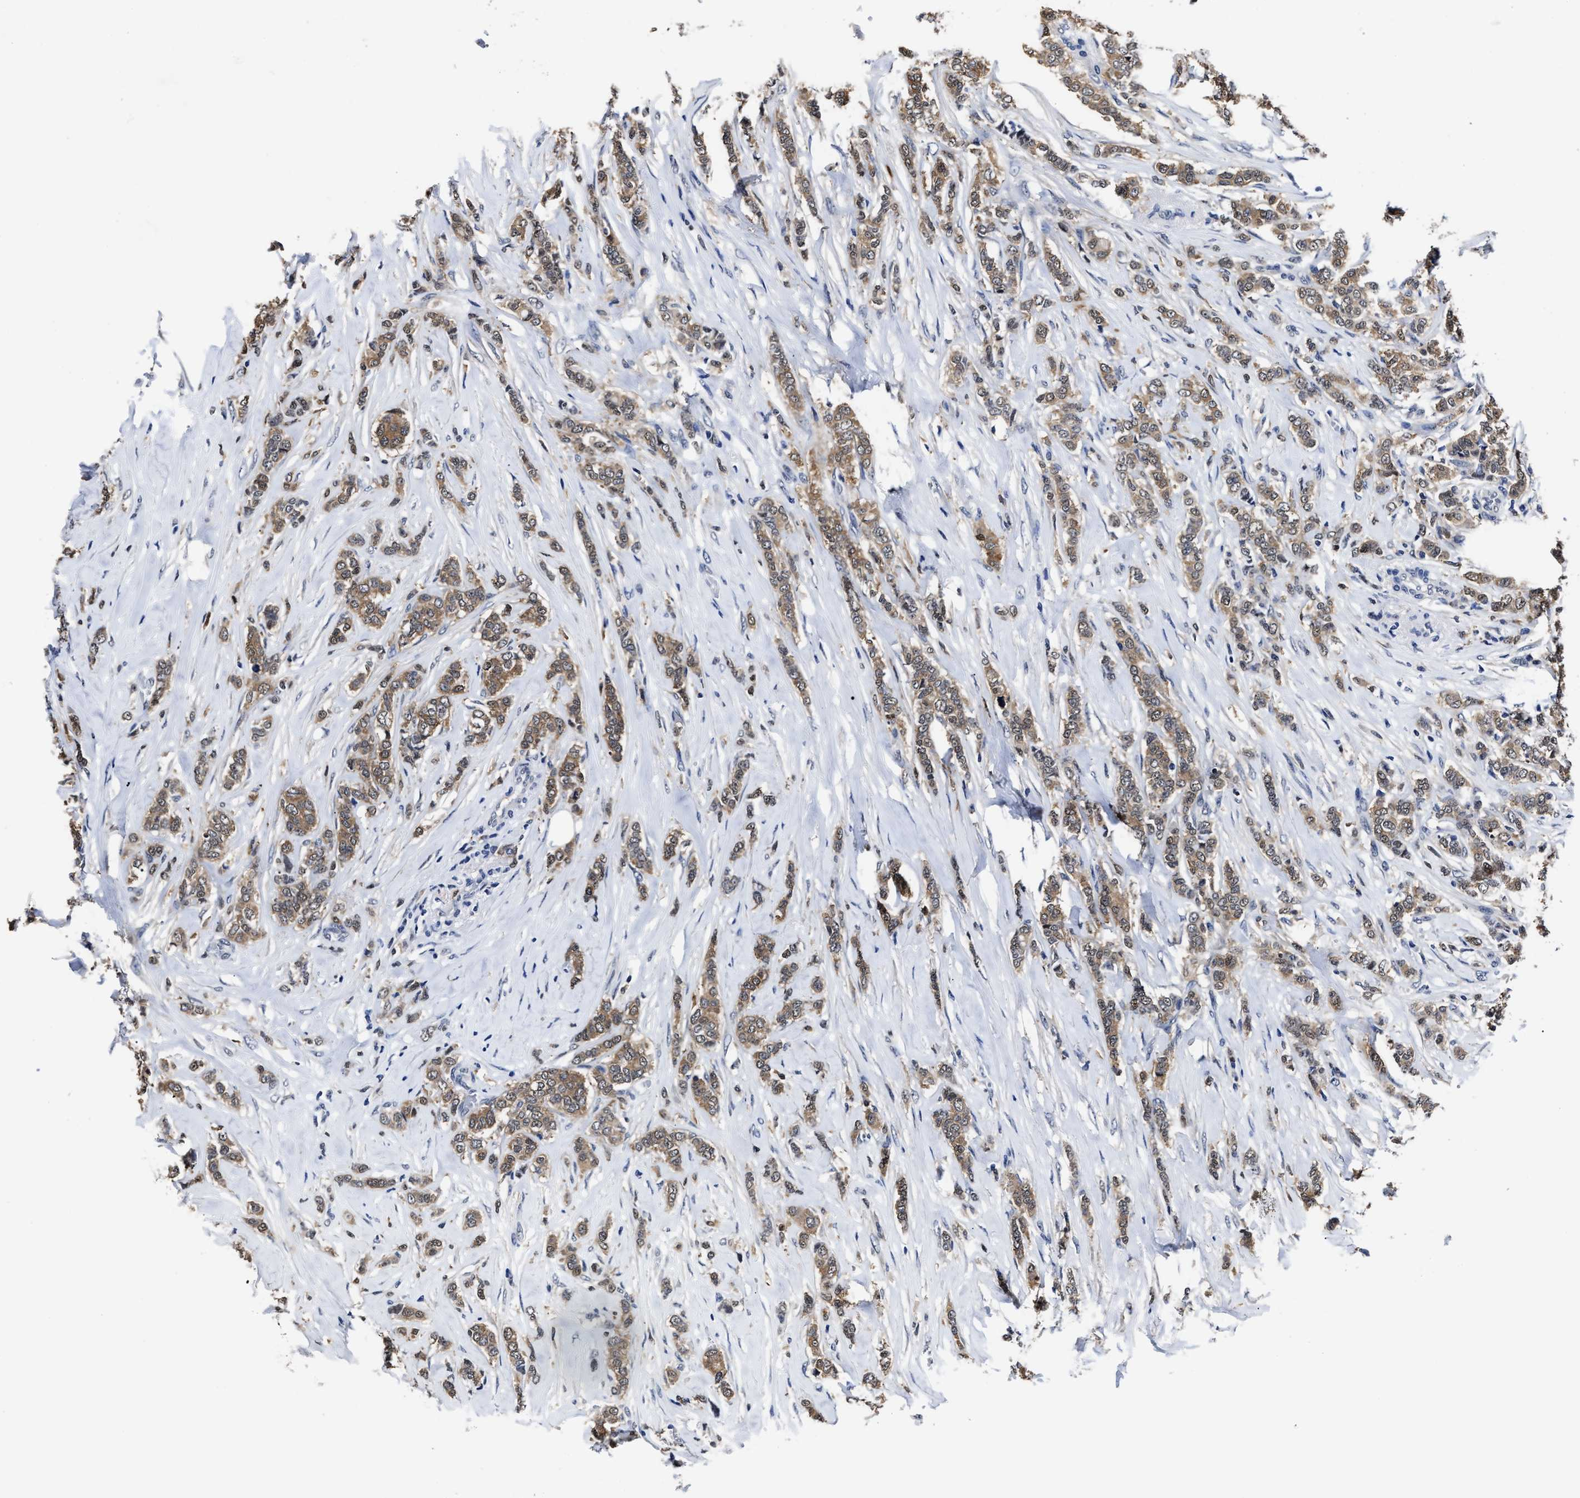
{"staining": {"intensity": "moderate", "quantity": ">75%", "location": "cytoplasmic/membranous"}, "tissue": "breast cancer", "cell_type": "Tumor cells", "image_type": "cancer", "snomed": [{"axis": "morphology", "description": "Lobular carcinoma"}, {"axis": "topography", "description": "Skin"}, {"axis": "topography", "description": "Breast"}], "caption": "This micrograph displays breast lobular carcinoma stained with IHC to label a protein in brown. The cytoplasmic/membranous of tumor cells show moderate positivity for the protein. Nuclei are counter-stained blue.", "gene": "PRPF4B", "patient": {"sex": "female", "age": 46}}